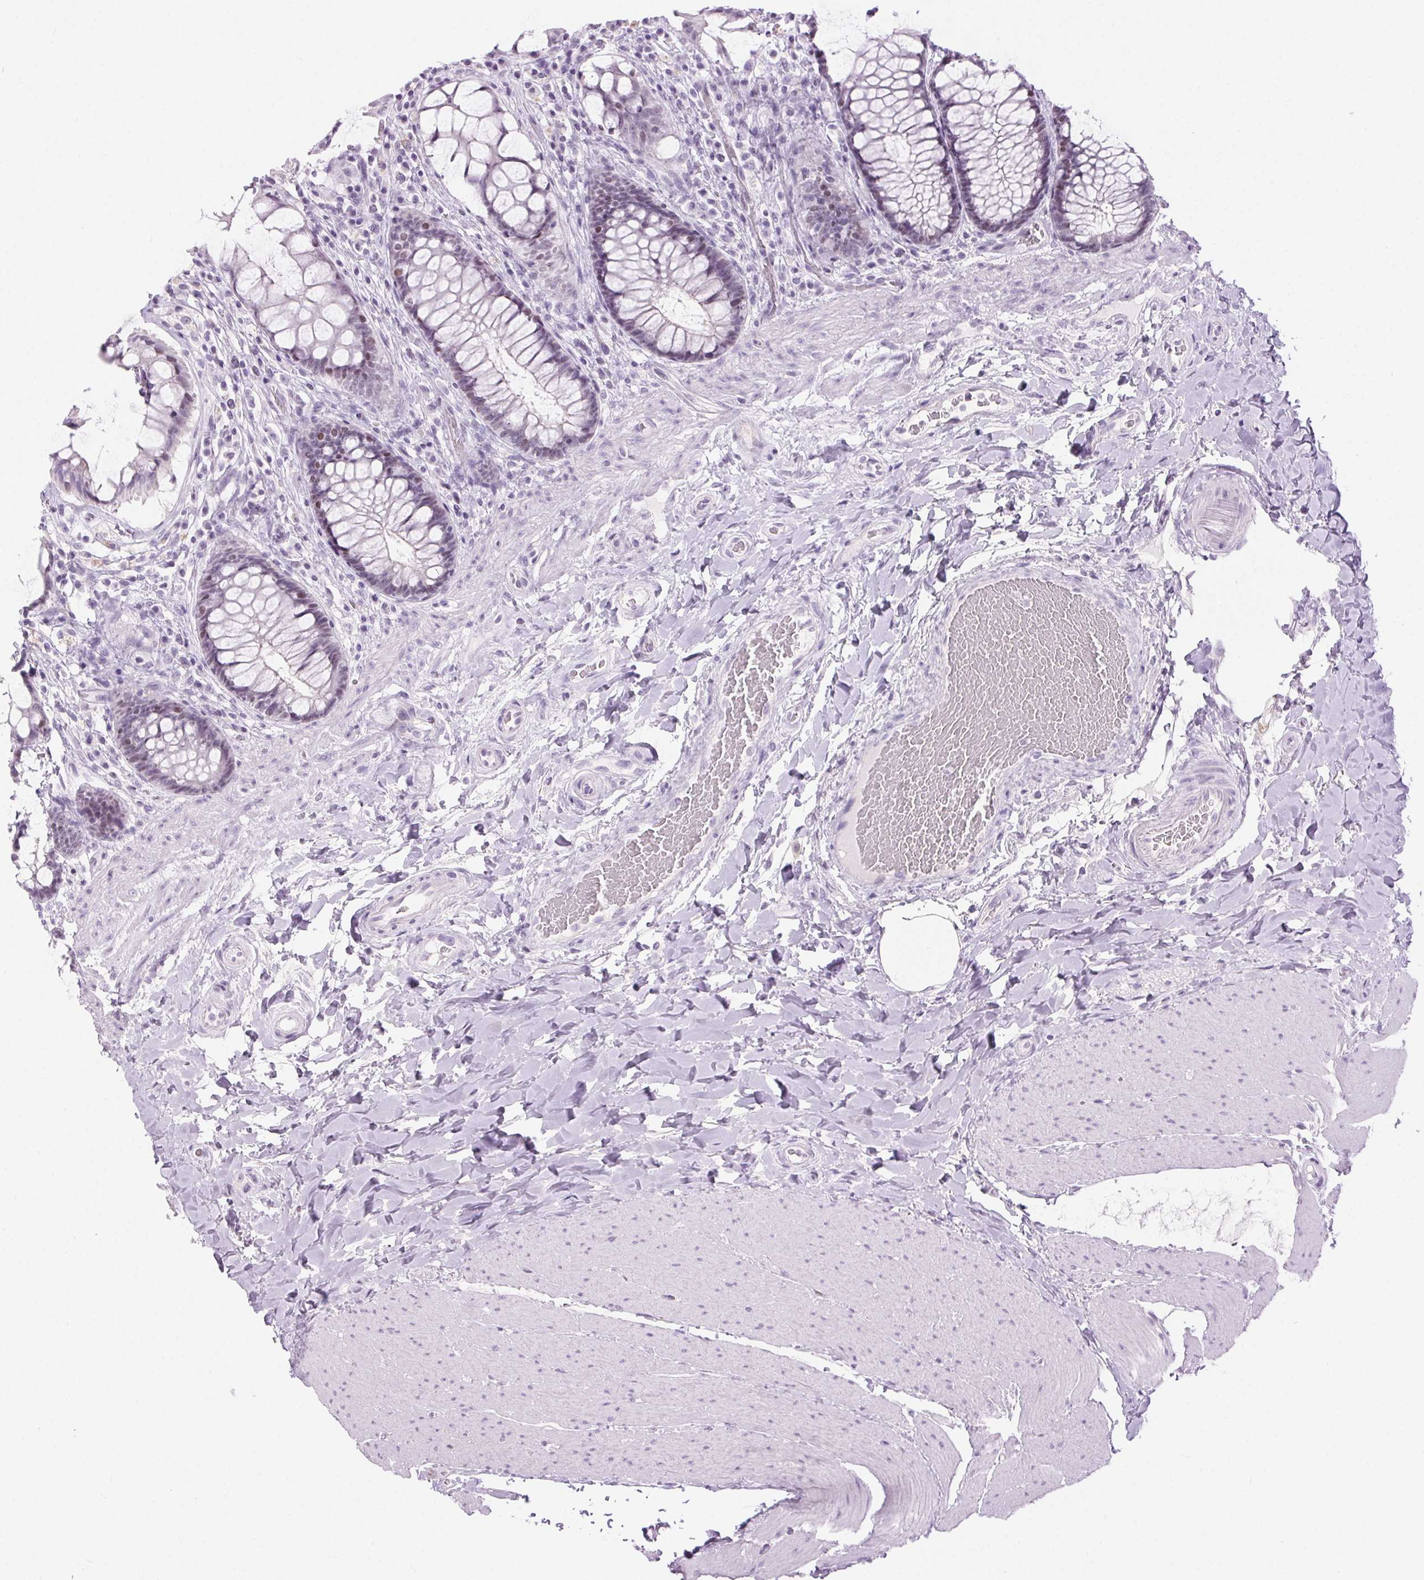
{"staining": {"intensity": "negative", "quantity": "none", "location": "none"}, "tissue": "rectum", "cell_type": "Glandular cells", "image_type": "normal", "snomed": [{"axis": "morphology", "description": "Normal tissue, NOS"}, {"axis": "topography", "description": "Rectum"}], "caption": "There is no significant expression in glandular cells of rectum. The staining is performed using DAB (3,3'-diaminobenzidine) brown chromogen with nuclei counter-stained in using hematoxylin.", "gene": "BEND2", "patient": {"sex": "female", "age": 58}}